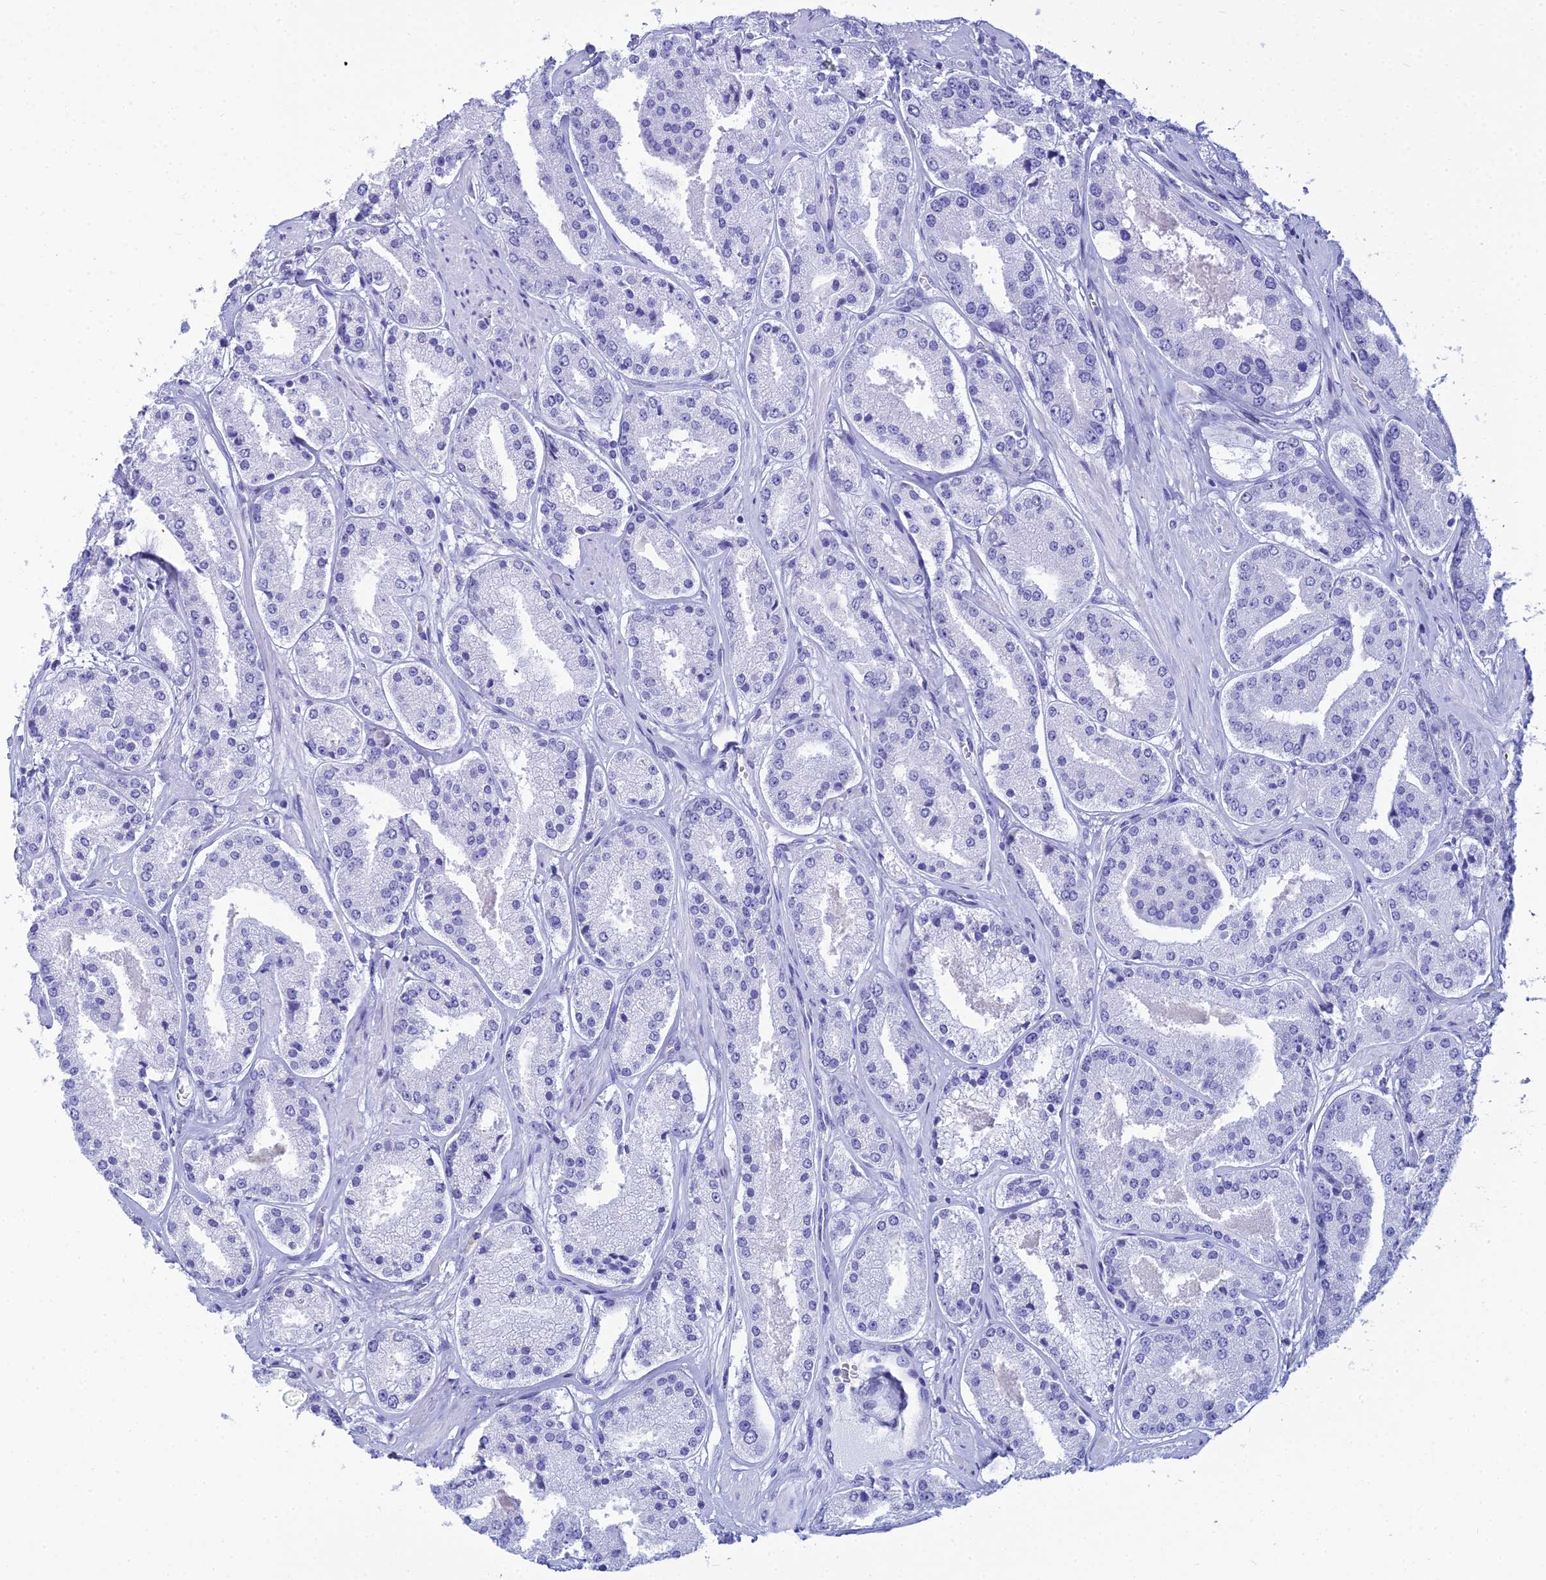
{"staining": {"intensity": "negative", "quantity": "none", "location": "none"}, "tissue": "prostate cancer", "cell_type": "Tumor cells", "image_type": "cancer", "snomed": [{"axis": "morphology", "description": "Adenocarcinoma, High grade"}, {"axis": "topography", "description": "Prostate"}], "caption": "DAB (3,3'-diaminobenzidine) immunohistochemical staining of adenocarcinoma (high-grade) (prostate) reveals no significant positivity in tumor cells.", "gene": "ZNF442", "patient": {"sex": "male", "age": 63}}